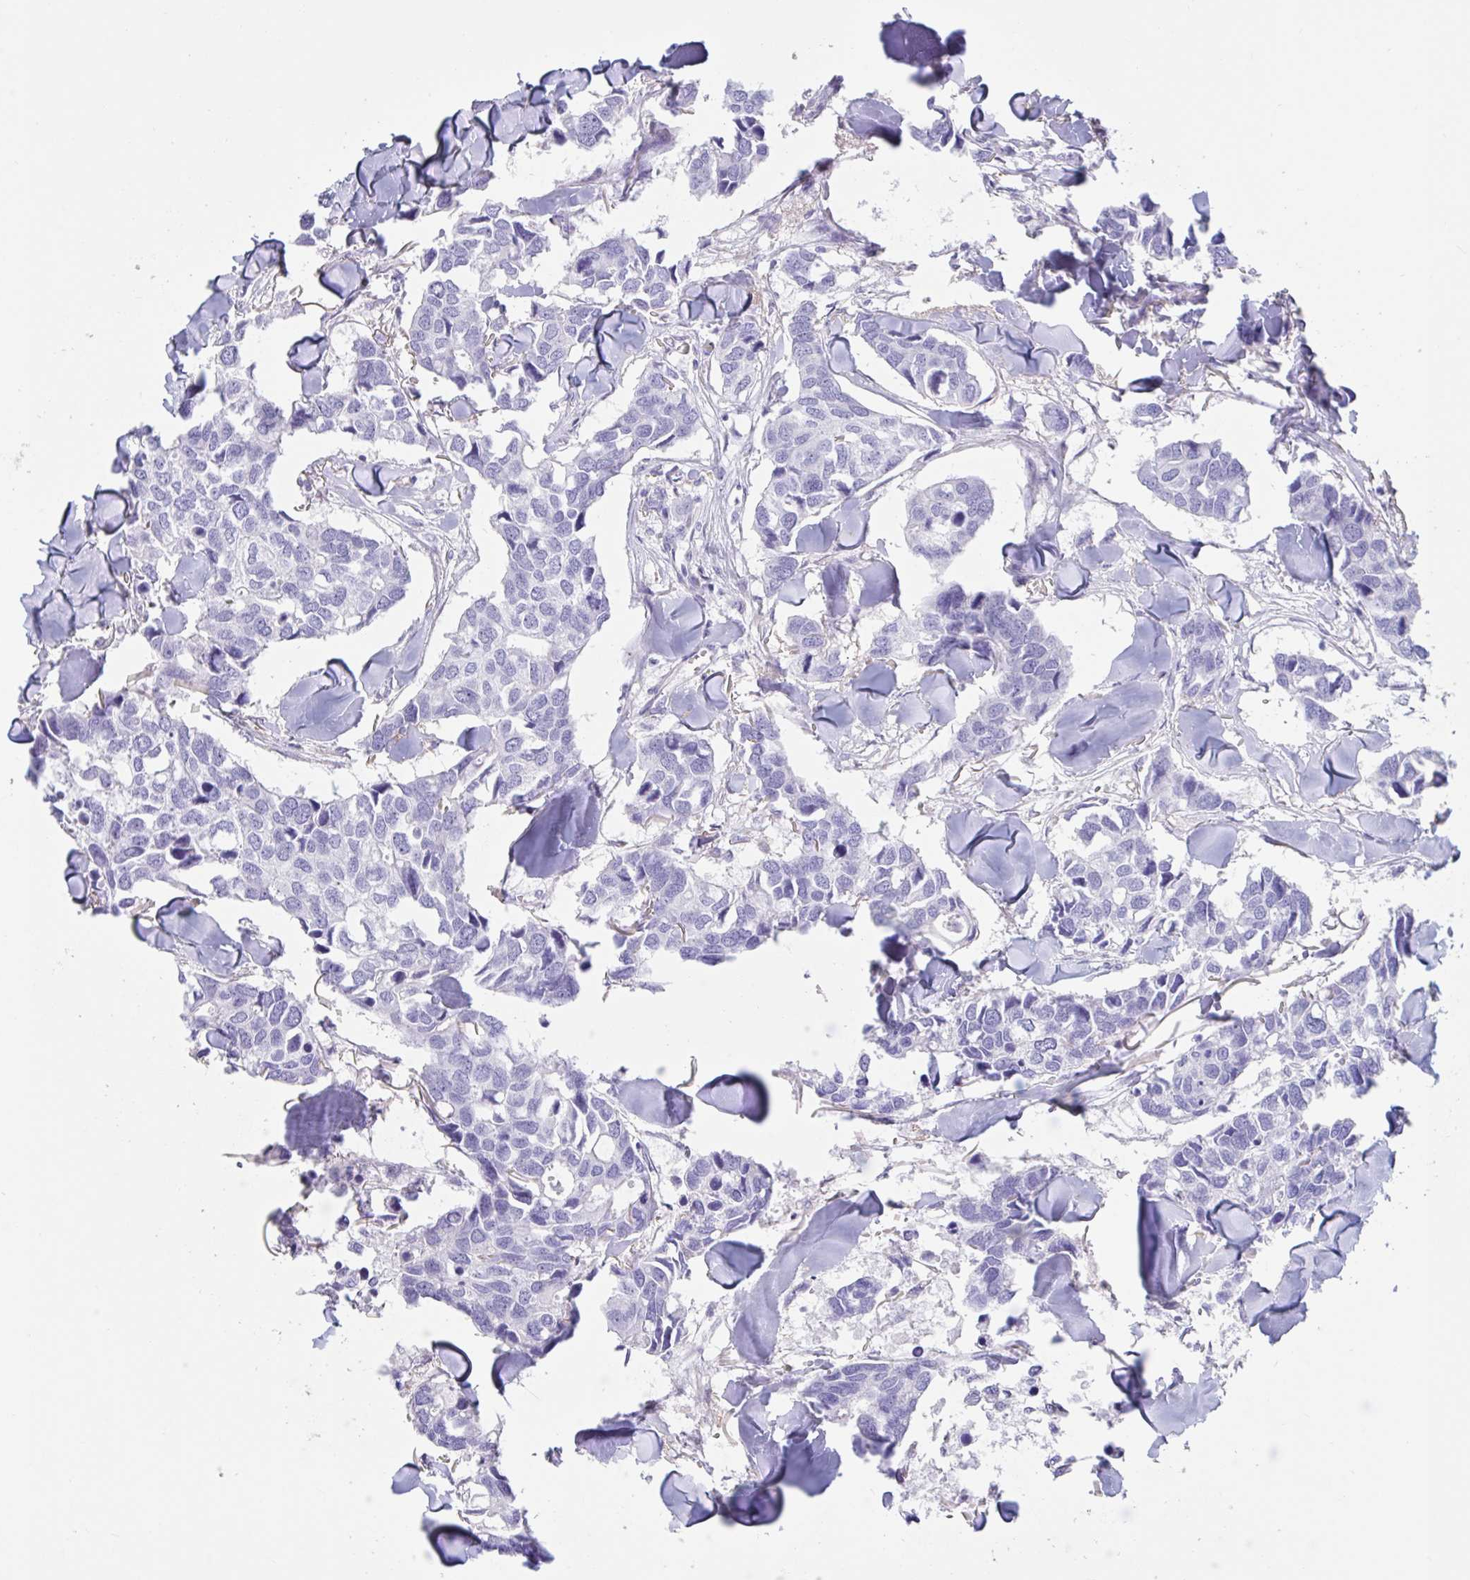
{"staining": {"intensity": "negative", "quantity": "none", "location": "none"}, "tissue": "breast cancer", "cell_type": "Tumor cells", "image_type": "cancer", "snomed": [{"axis": "morphology", "description": "Duct carcinoma"}, {"axis": "topography", "description": "Breast"}], "caption": "Immunohistochemistry histopathology image of breast cancer (invasive ductal carcinoma) stained for a protein (brown), which demonstrates no expression in tumor cells.", "gene": "TNNC1", "patient": {"sex": "female", "age": 83}}